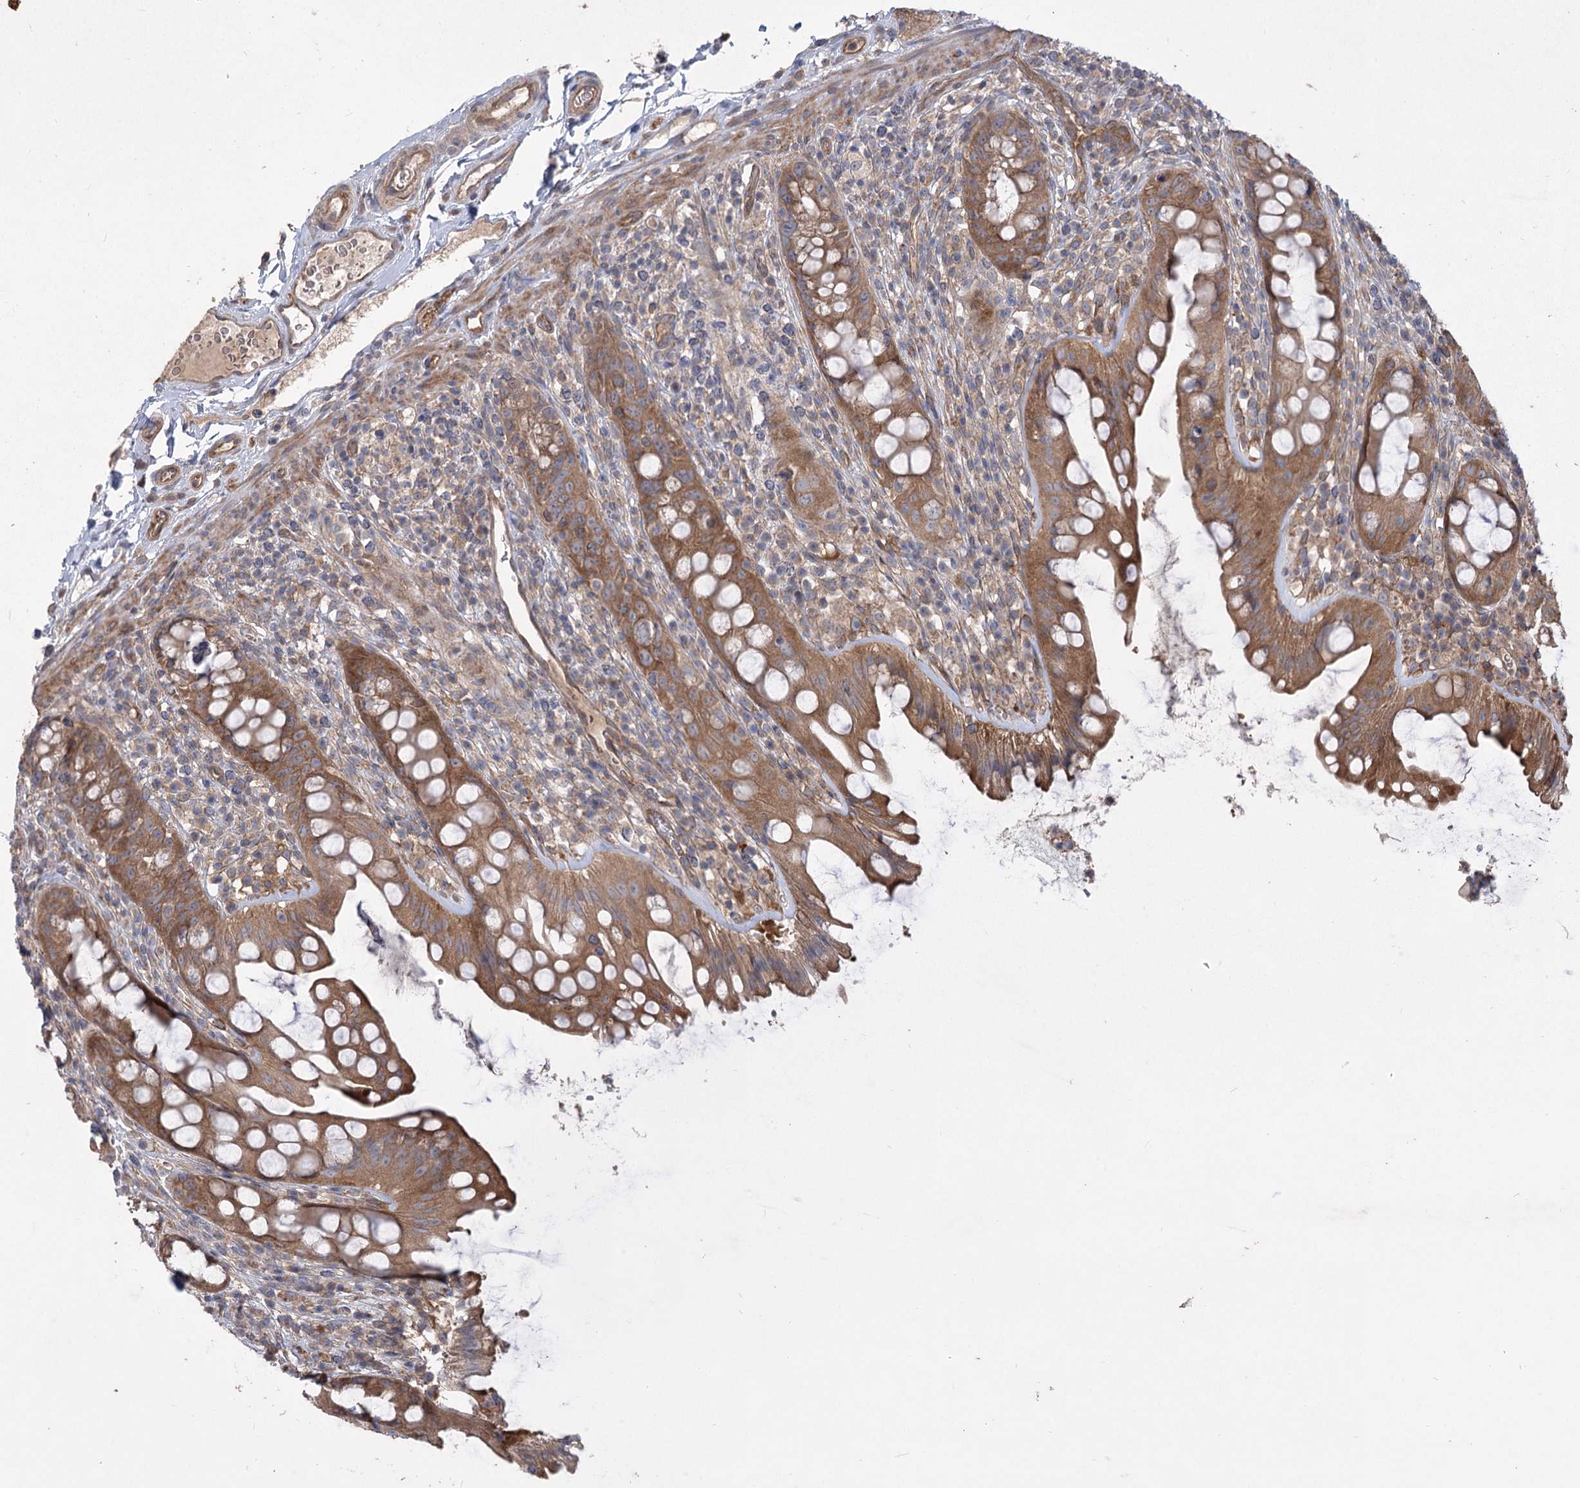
{"staining": {"intensity": "moderate", "quantity": ">75%", "location": "cytoplasmic/membranous"}, "tissue": "rectum", "cell_type": "Glandular cells", "image_type": "normal", "snomed": [{"axis": "morphology", "description": "Normal tissue, NOS"}, {"axis": "topography", "description": "Rectum"}], "caption": "Moderate cytoplasmic/membranous staining is identified in approximately >75% of glandular cells in benign rectum. (Brightfield microscopy of DAB IHC at high magnification).", "gene": "RIN2", "patient": {"sex": "female", "age": 57}}